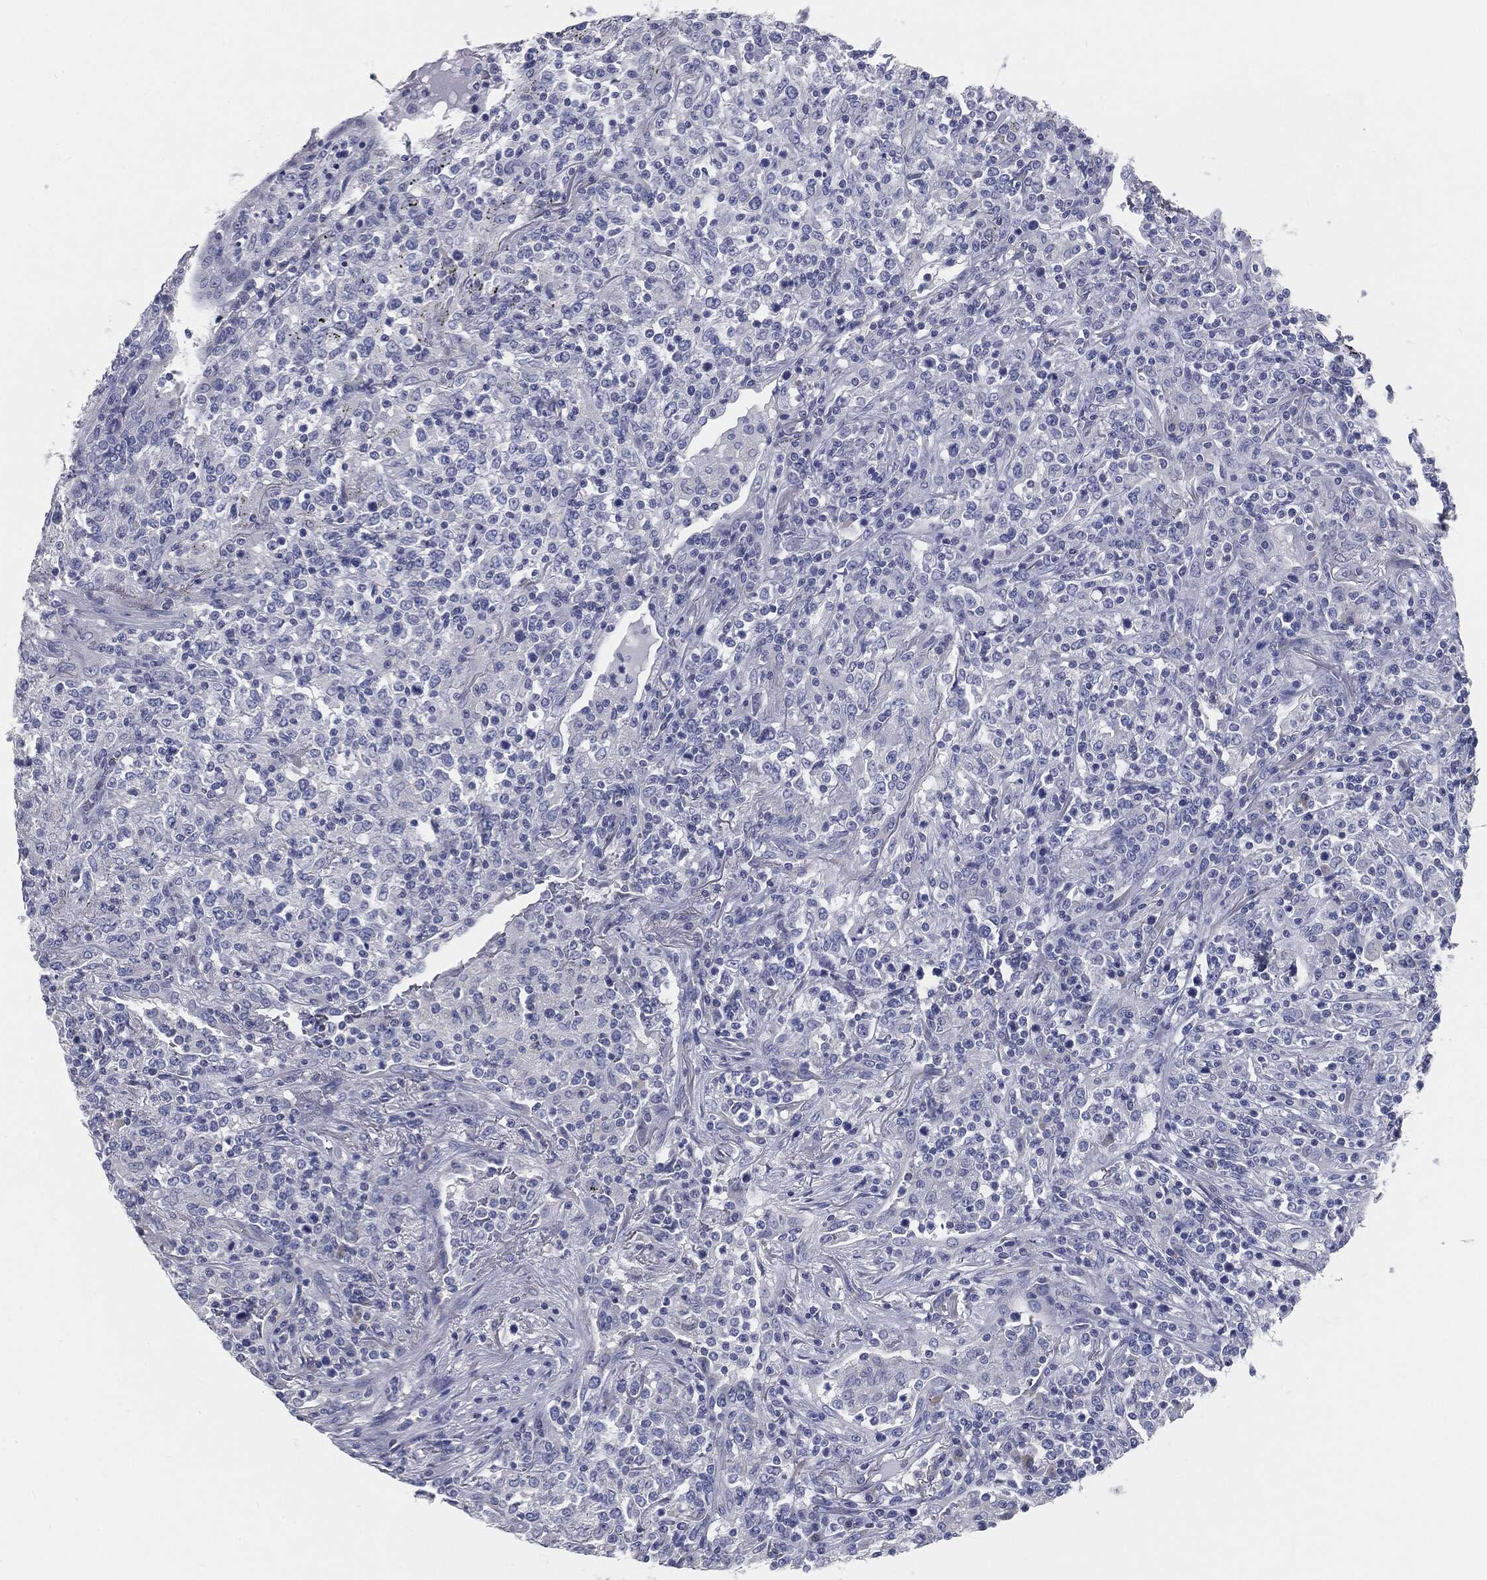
{"staining": {"intensity": "negative", "quantity": "none", "location": "none"}, "tissue": "lymphoma", "cell_type": "Tumor cells", "image_type": "cancer", "snomed": [{"axis": "morphology", "description": "Malignant lymphoma, non-Hodgkin's type, High grade"}, {"axis": "topography", "description": "Lung"}], "caption": "Tumor cells show no significant protein expression in lymphoma.", "gene": "CAV3", "patient": {"sex": "male", "age": 79}}